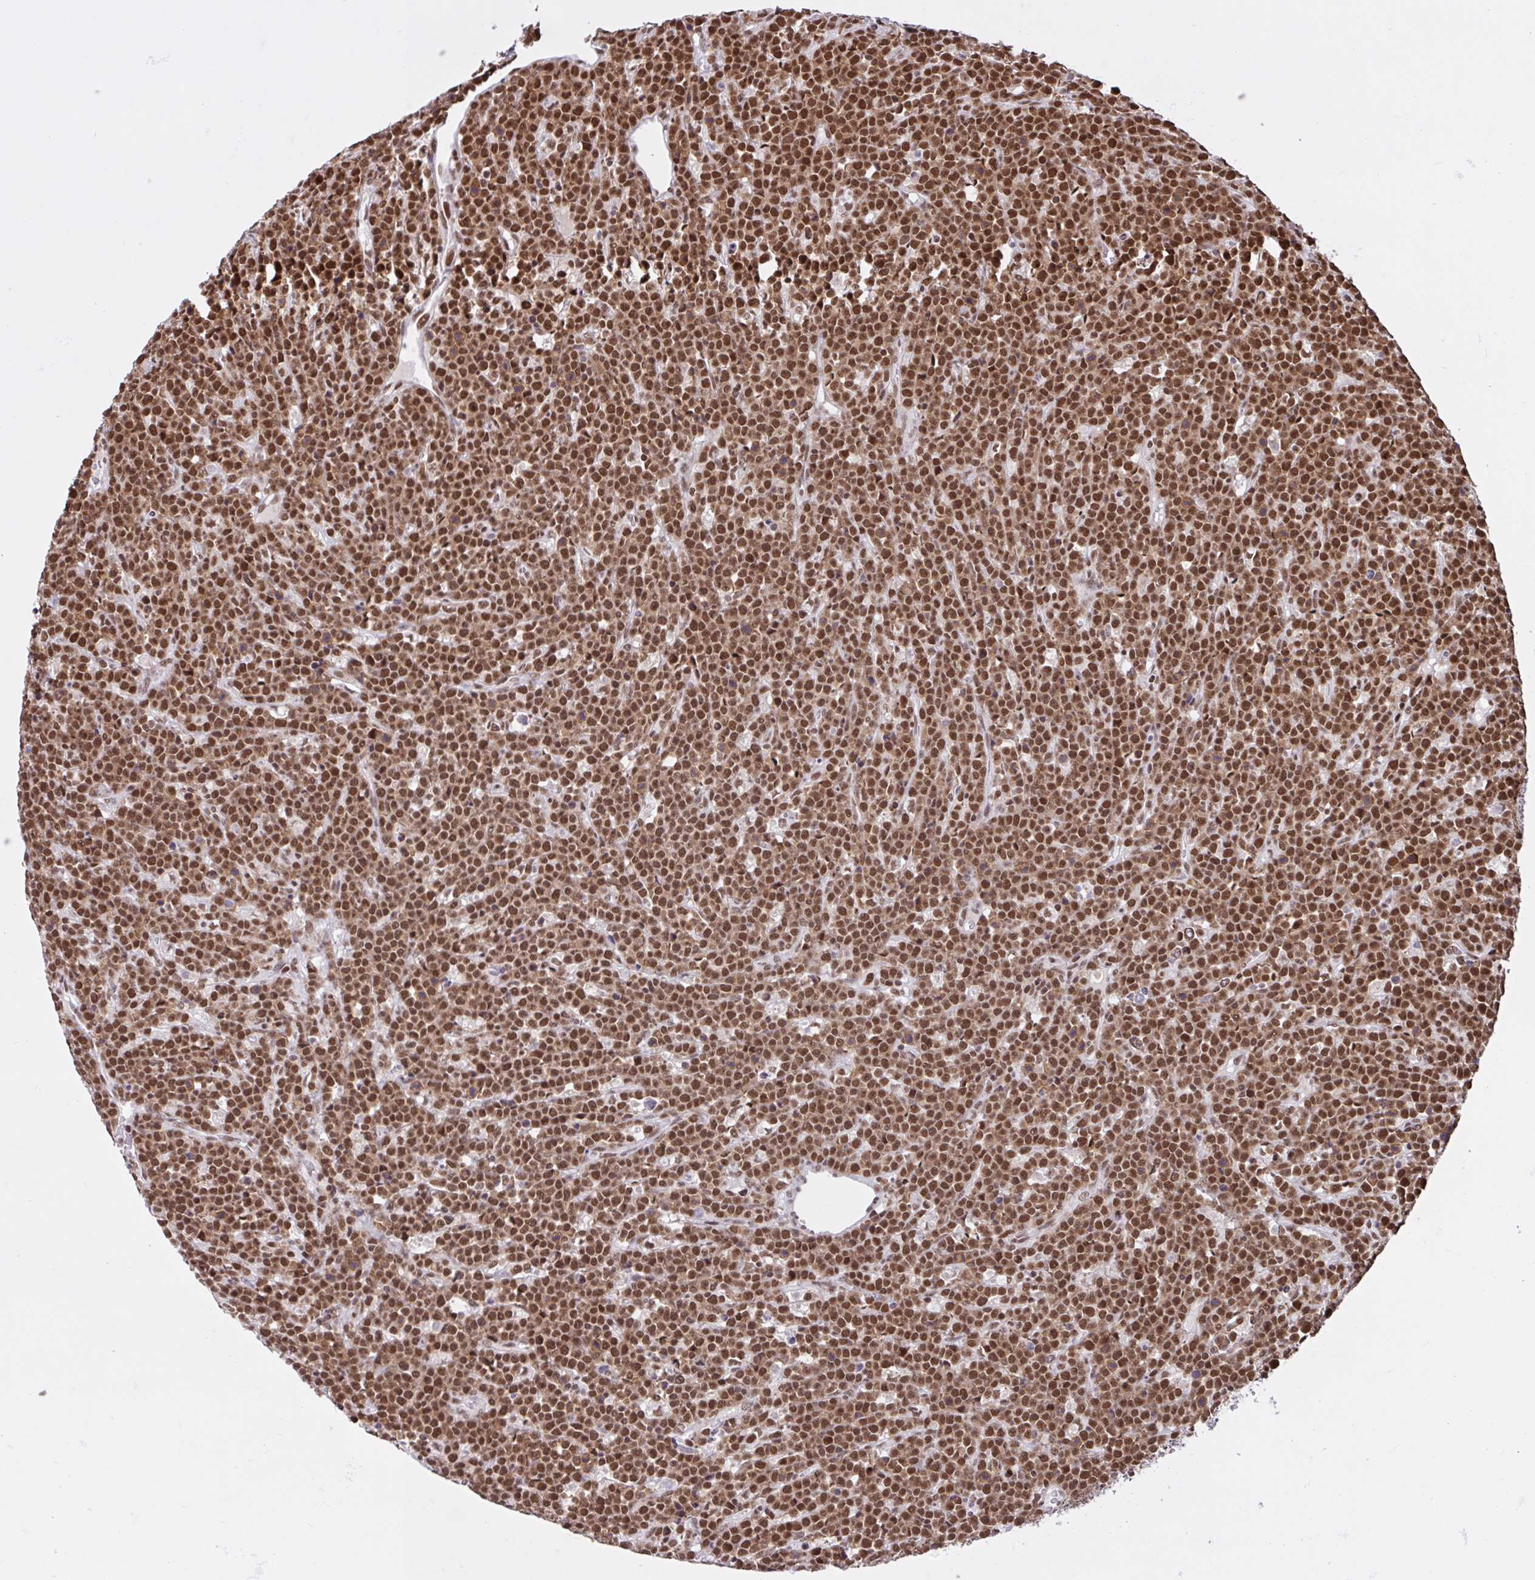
{"staining": {"intensity": "moderate", "quantity": ">75%", "location": "nuclear"}, "tissue": "lymphoma", "cell_type": "Tumor cells", "image_type": "cancer", "snomed": [{"axis": "morphology", "description": "Malignant lymphoma, non-Hodgkin's type, High grade"}, {"axis": "topography", "description": "Ovary"}], "caption": "Brown immunohistochemical staining in lymphoma exhibits moderate nuclear staining in about >75% of tumor cells.", "gene": "CCDC12", "patient": {"sex": "female", "age": 56}}